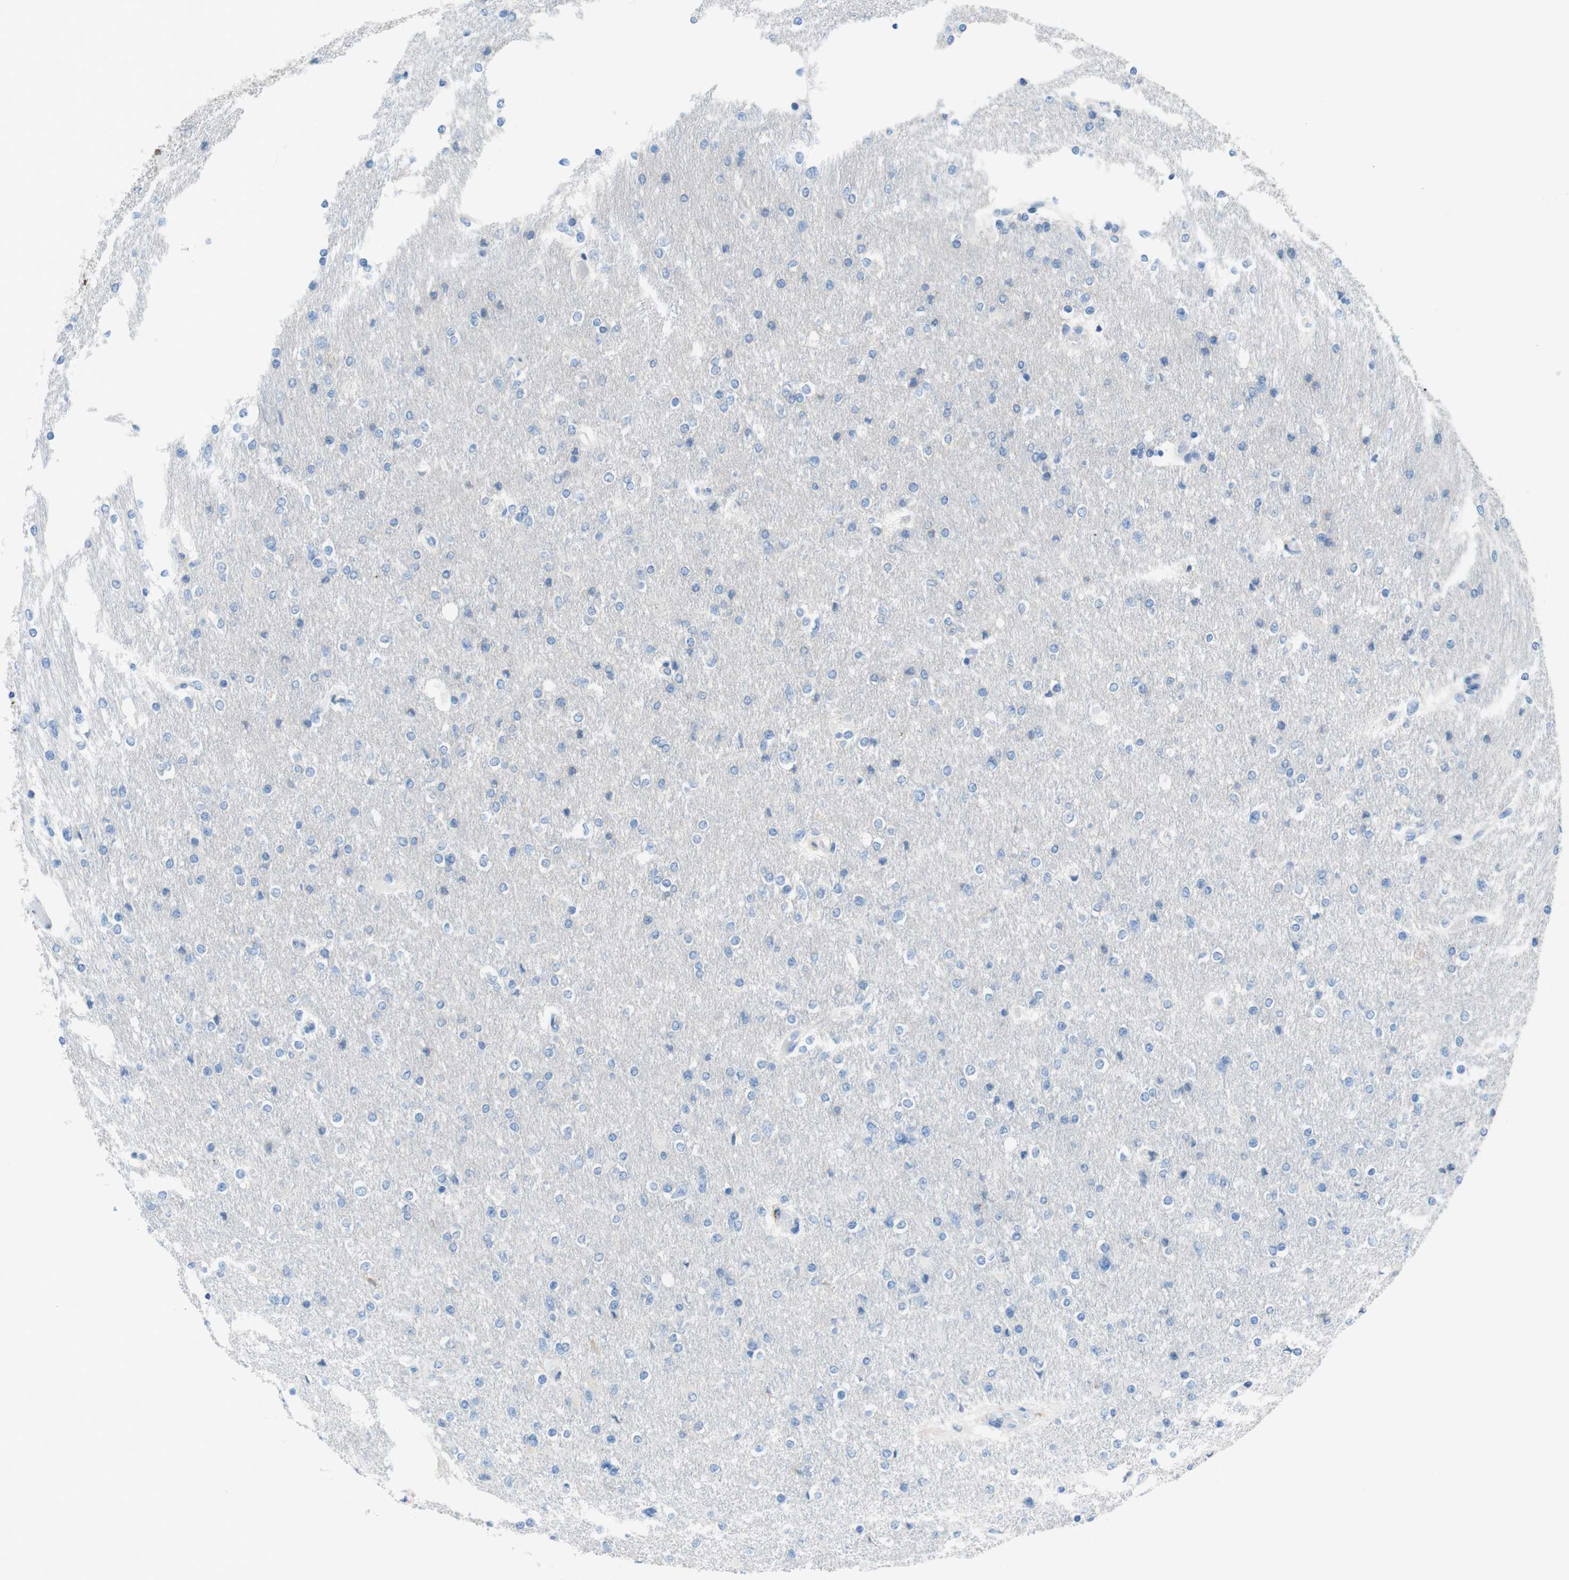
{"staining": {"intensity": "negative", "quantity": "none", "location": "none"}, "tissue": "glioma", "cell_type": "Tumor cells", "image_type": "cancer", "snomed": [{"axis": "morphology", "description": "Glioma, malignant, High grade"}, {"axis": "topography", "description": "Cerebral cortex"}], "caption": "Immunohistochemical staining of malignant glioma (high-grade) exhibits no significant positivity in tumor cells.", "gene": "CLMN", "patient": {"sex": "female", "age": 36}}